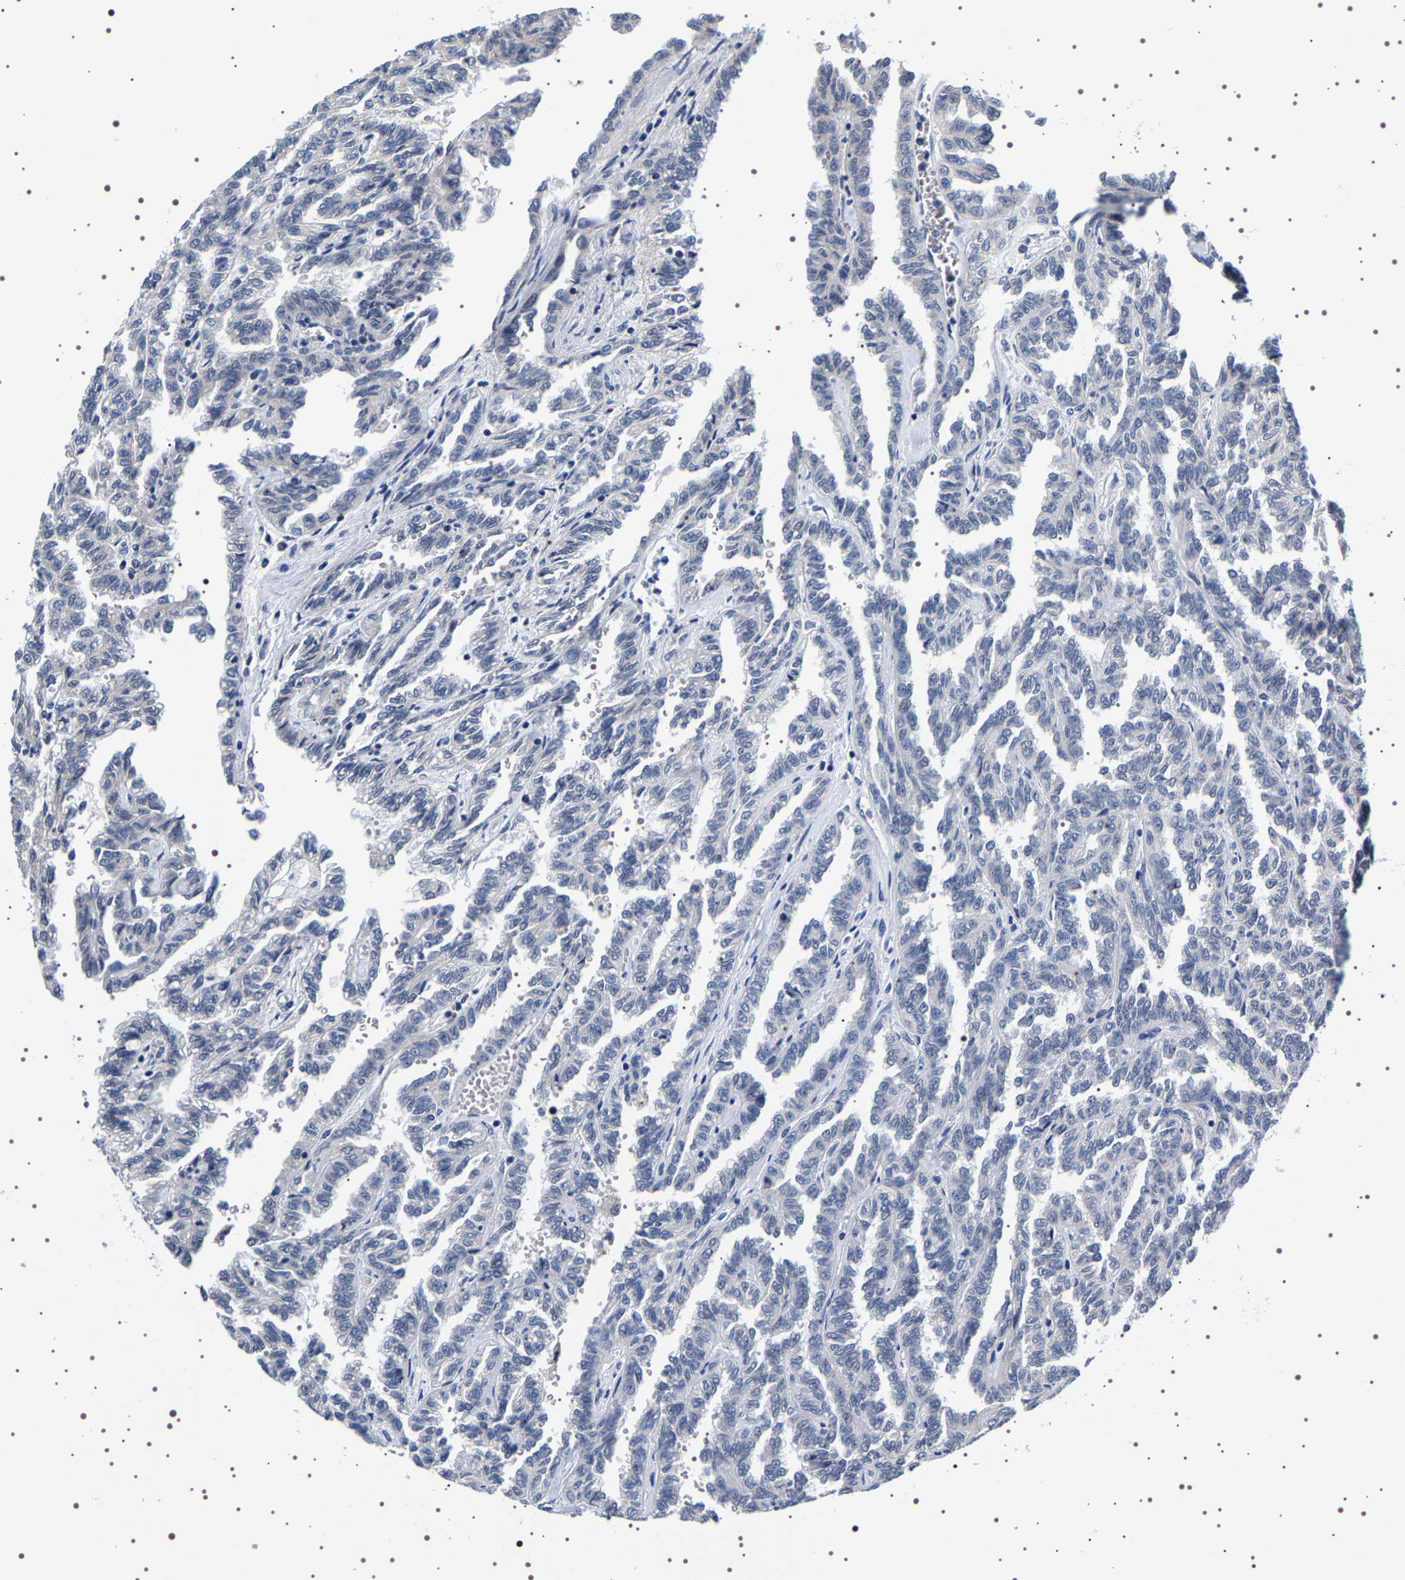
{"staining": {"intensity": "negative", "quantity": "none", "location": "none"}, "tissue": "renal cancer", "cell_type": "Tumor cells", "image_type": "cancer", "snomed": [{"axis": "morphology", "description": "Inflammation, NOS"}, {"axis": "morphology", "description": "Adenocarcinoma, NOS"}, {"axis": "topography", "description": "Kidney"}], "caption": "Tumor cells are negative for brown protein staining in renal adenocarcinoma.", "gene": "GNL3", "patient": {"sex": "male", "age": 68}}